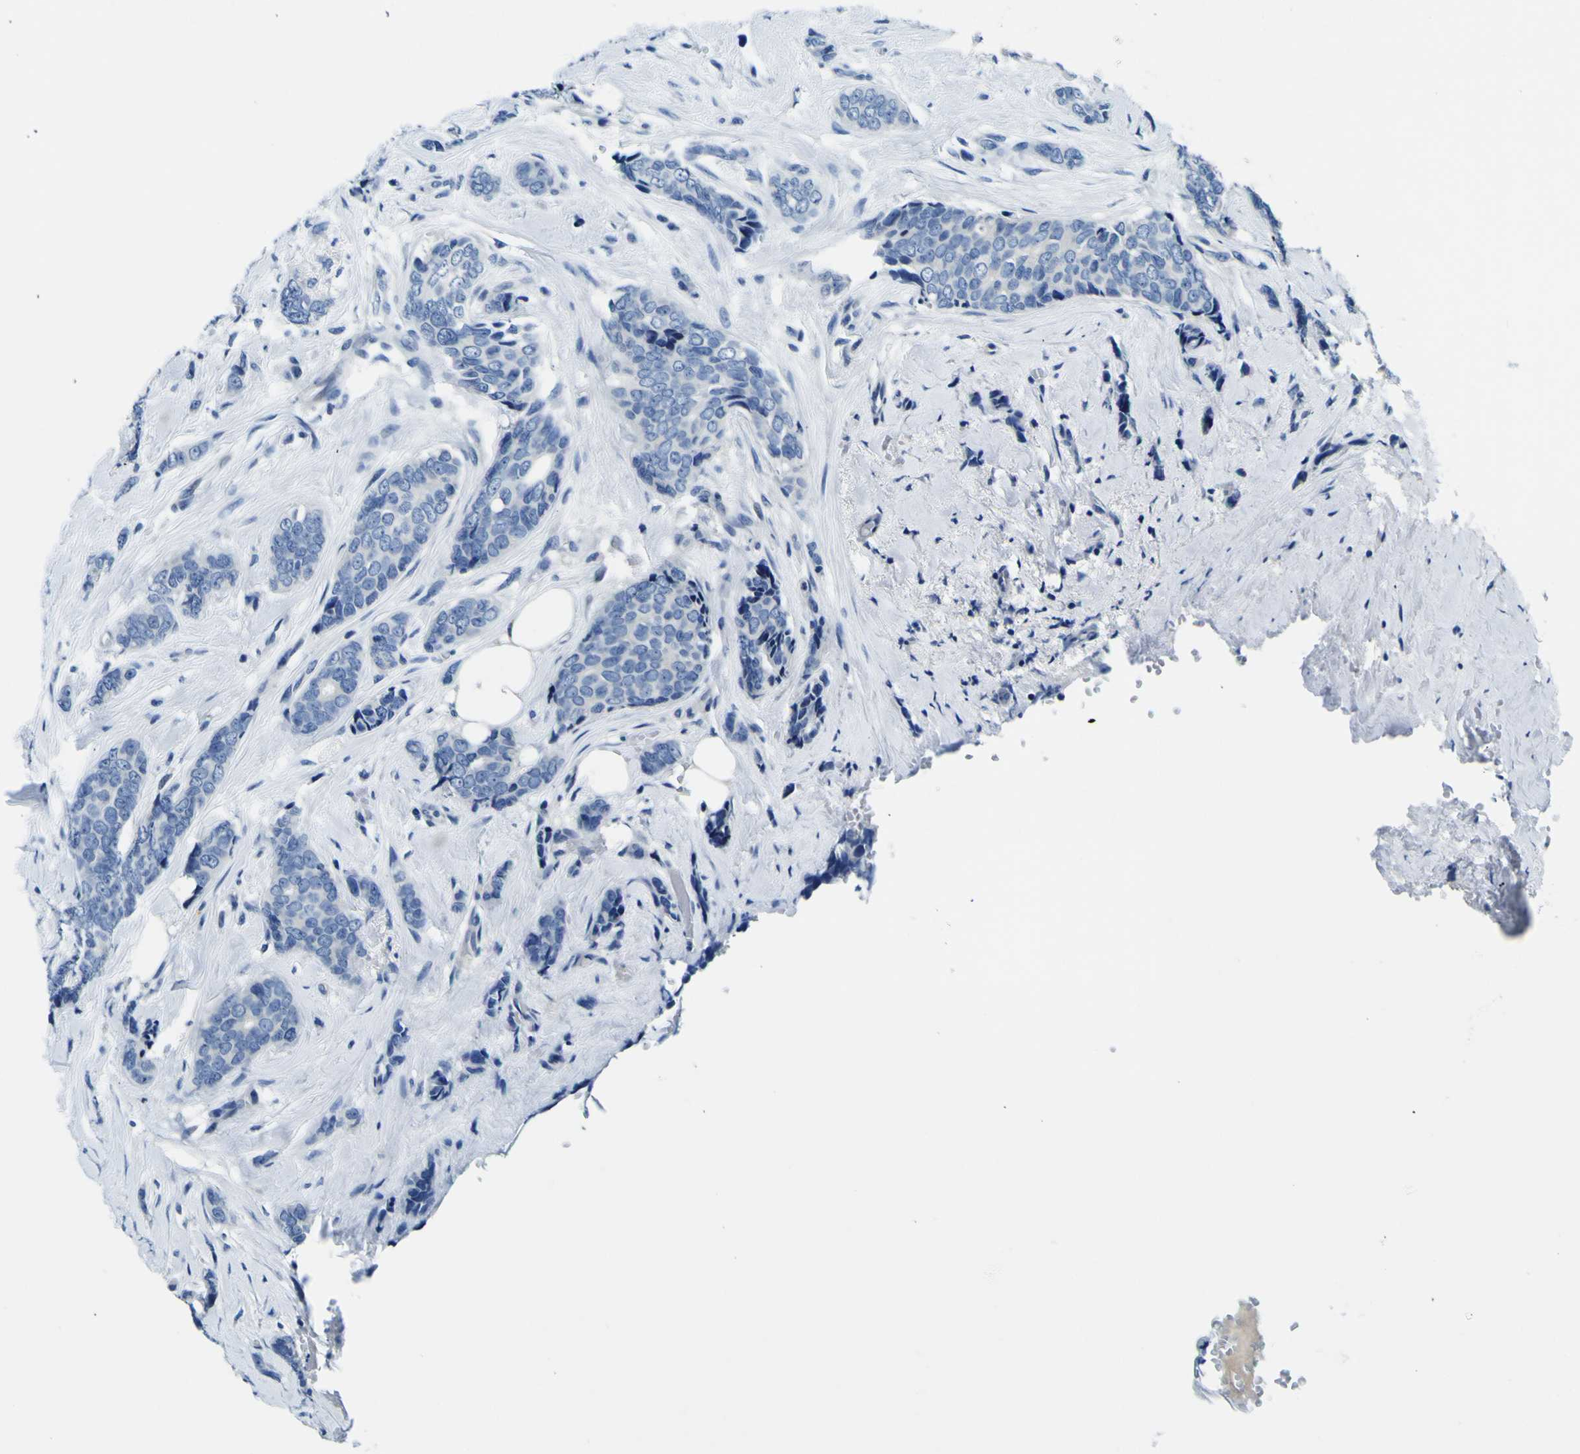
{"staining": {"intensity": "negative", "quantity": "none", "location": "none"}, "tissue": "breast cancer", "cell_type": "Tumor cells", "image_type": "cancer", "snomed": [{"axis": "morphology", "description": "Lobular carcinoma"}, {"axis": "topography", "description": "Skin"}, {"axis": "topography", "description": "Breast"}], "caption": "This is a image of IHC staining of breast lobular carcinoma, which shows no staining in tumor cells.", "gene": "ADGRA2", "patient": {"sex": "female", "age": 46}}